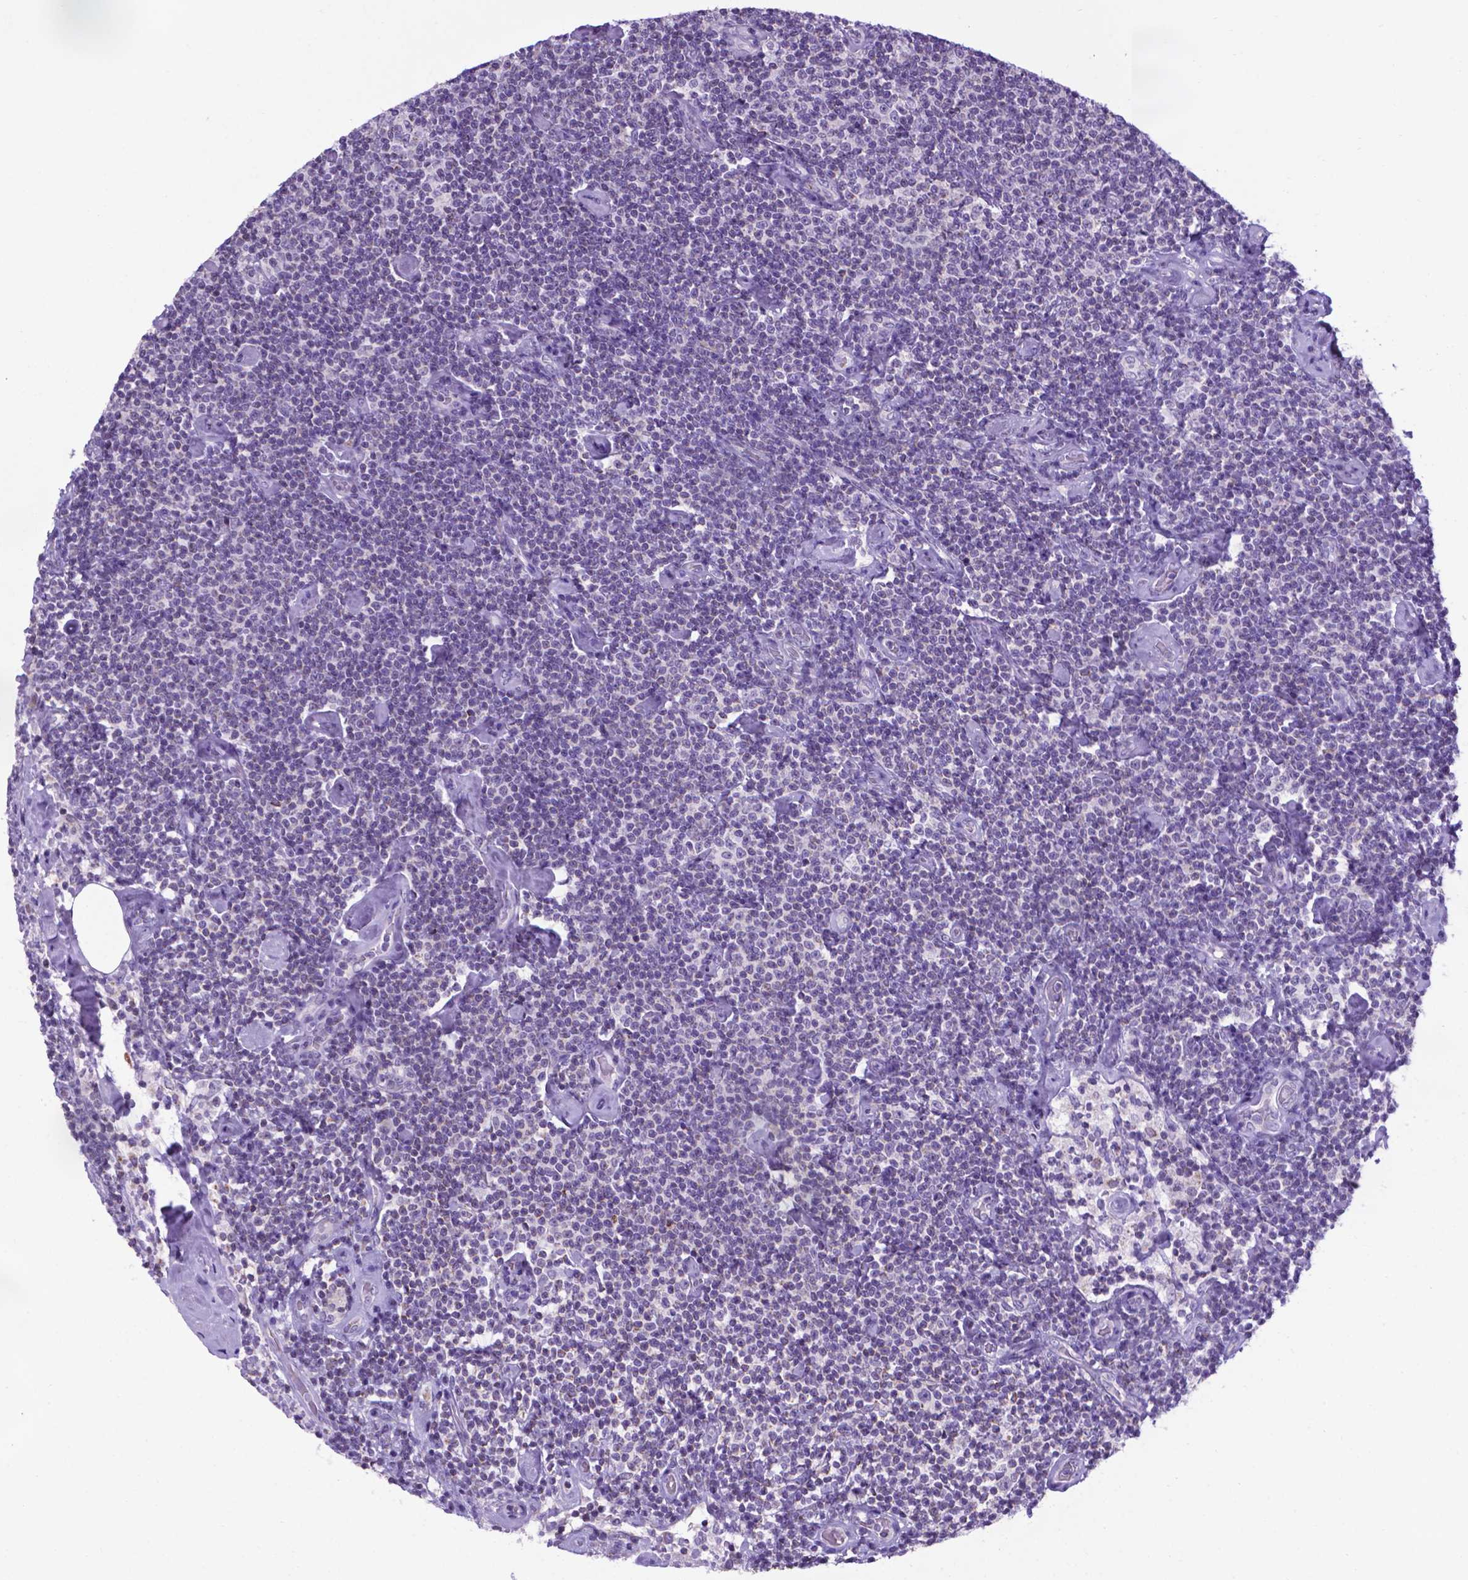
{"staining": {"intensity": "negative", "quantity": "none", "location": "none"}, "tissue": "lymphoma", "cell_type": "Tumor cells", "image_type": "cancer", "snomed": [{"axis": "morphology", "description": "Malignant lymphoma, non-Hodgkin's type, Low grade"}, {"axis": "topography", "description": "Lymph node"}], "caption": "High power microscopy histopathology image of an immunohistochemistry (IHC) photomicrograph of lymphoma, revealing no significant staining in tumor cells. The staining is performed using DAB (3,3'-diaminobenzidine) brown chromogen with nuclei counter-stained in using hematoxylin.", "gene": "POU3F3", "patient": {"sex": "male", "age": 81}}